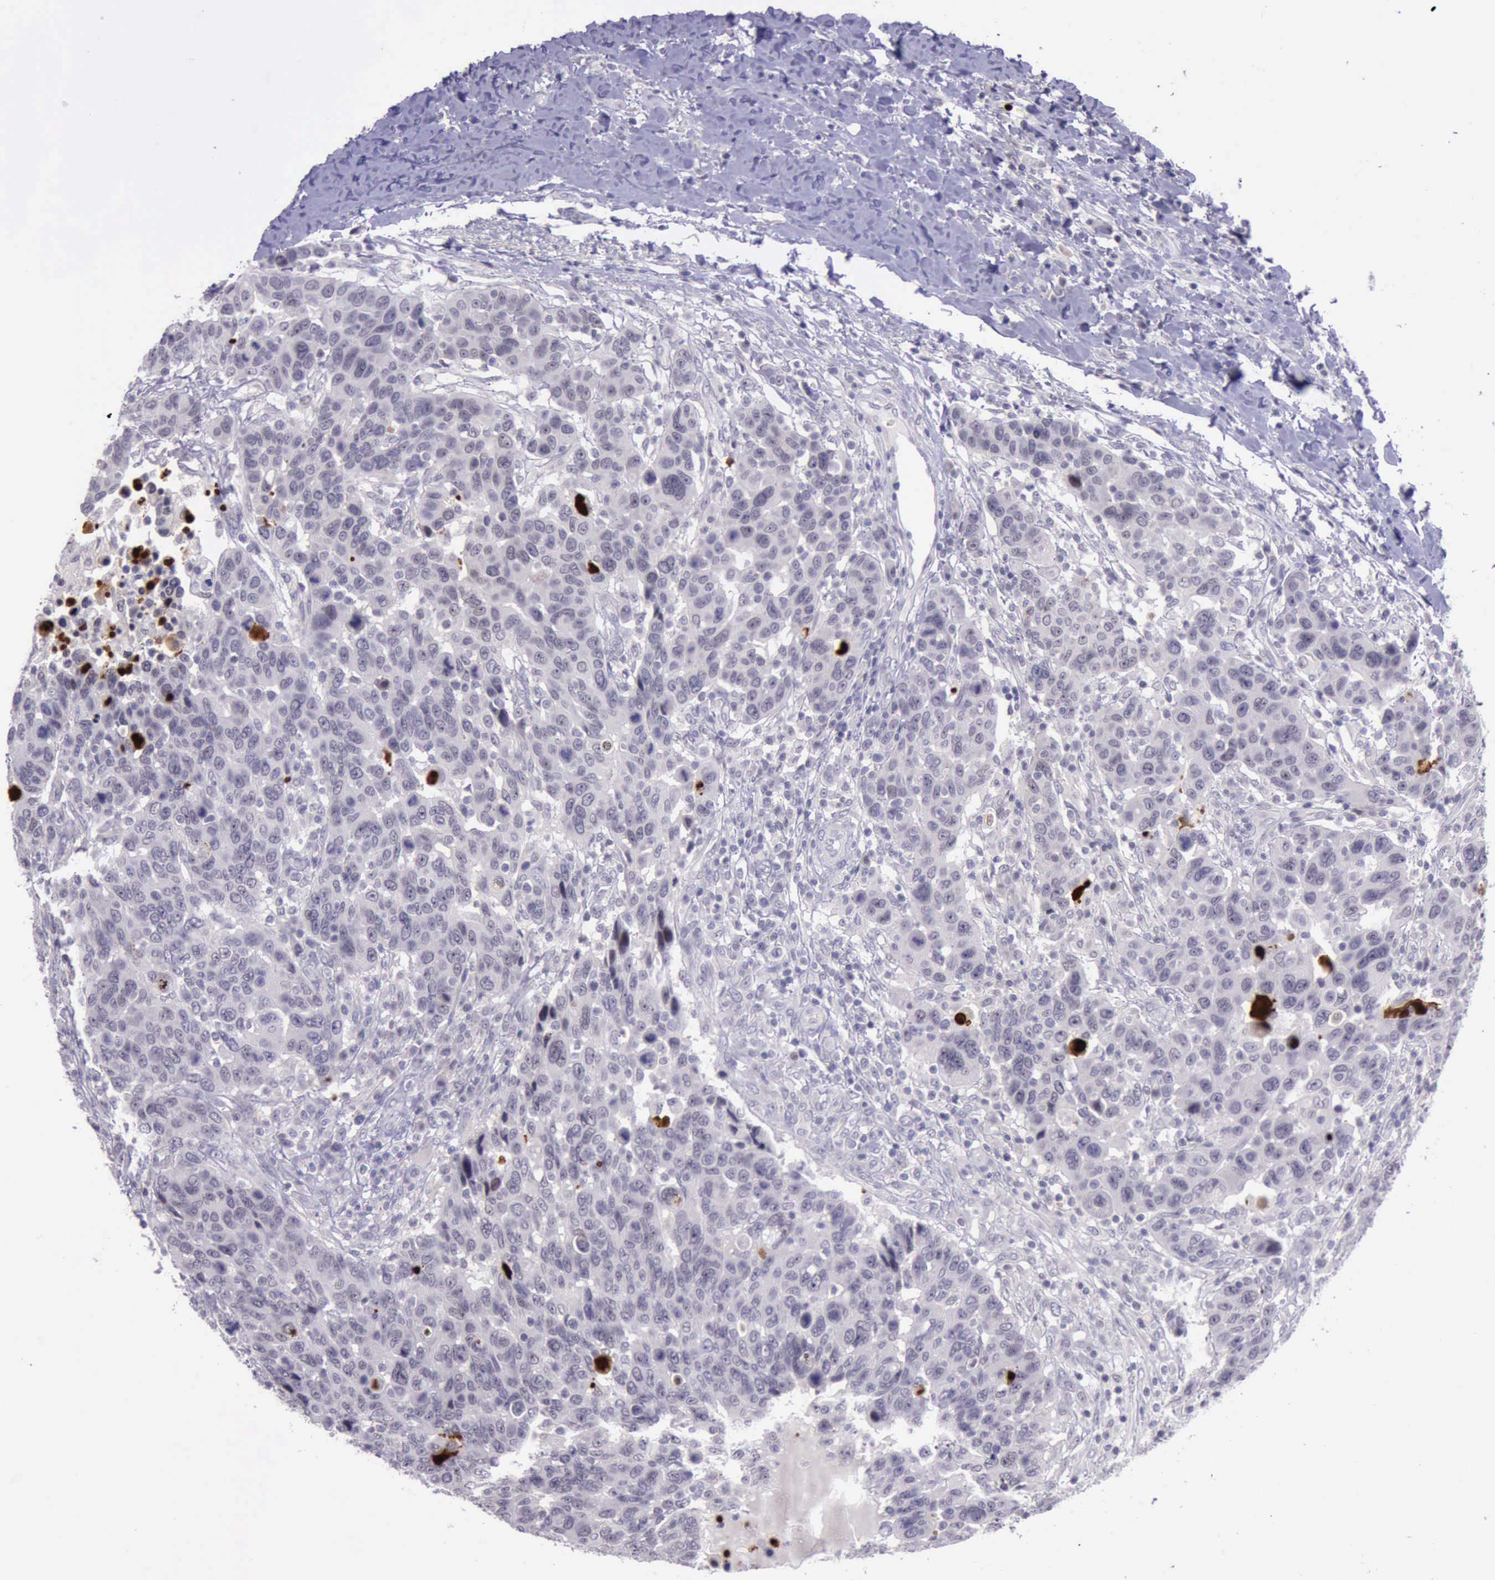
{"staining": {"intensity": "strong", "quantity": "<25%", "location": "nuclear"}, "tissue": "breast cancer", "cell_type": "Tumor cells", "image_type": "cancer", "snomed": [{"axis": "morphology", "description": "Duct carcinoma"}, {"axis": "topography", "description": "Breast"}], "caption": "Immunohistochemical staining of human breast cancer reveals strong nuclear protein positivity in about <25% of tumor cells. Using DAB (3,3'-diaminobenzidine) (brown) and hematoxylin (blue) stains, captured at high magnification using brightfield microscopy.", "gene": "PARP1", "patient": {"sex": "female", "age": 37}}